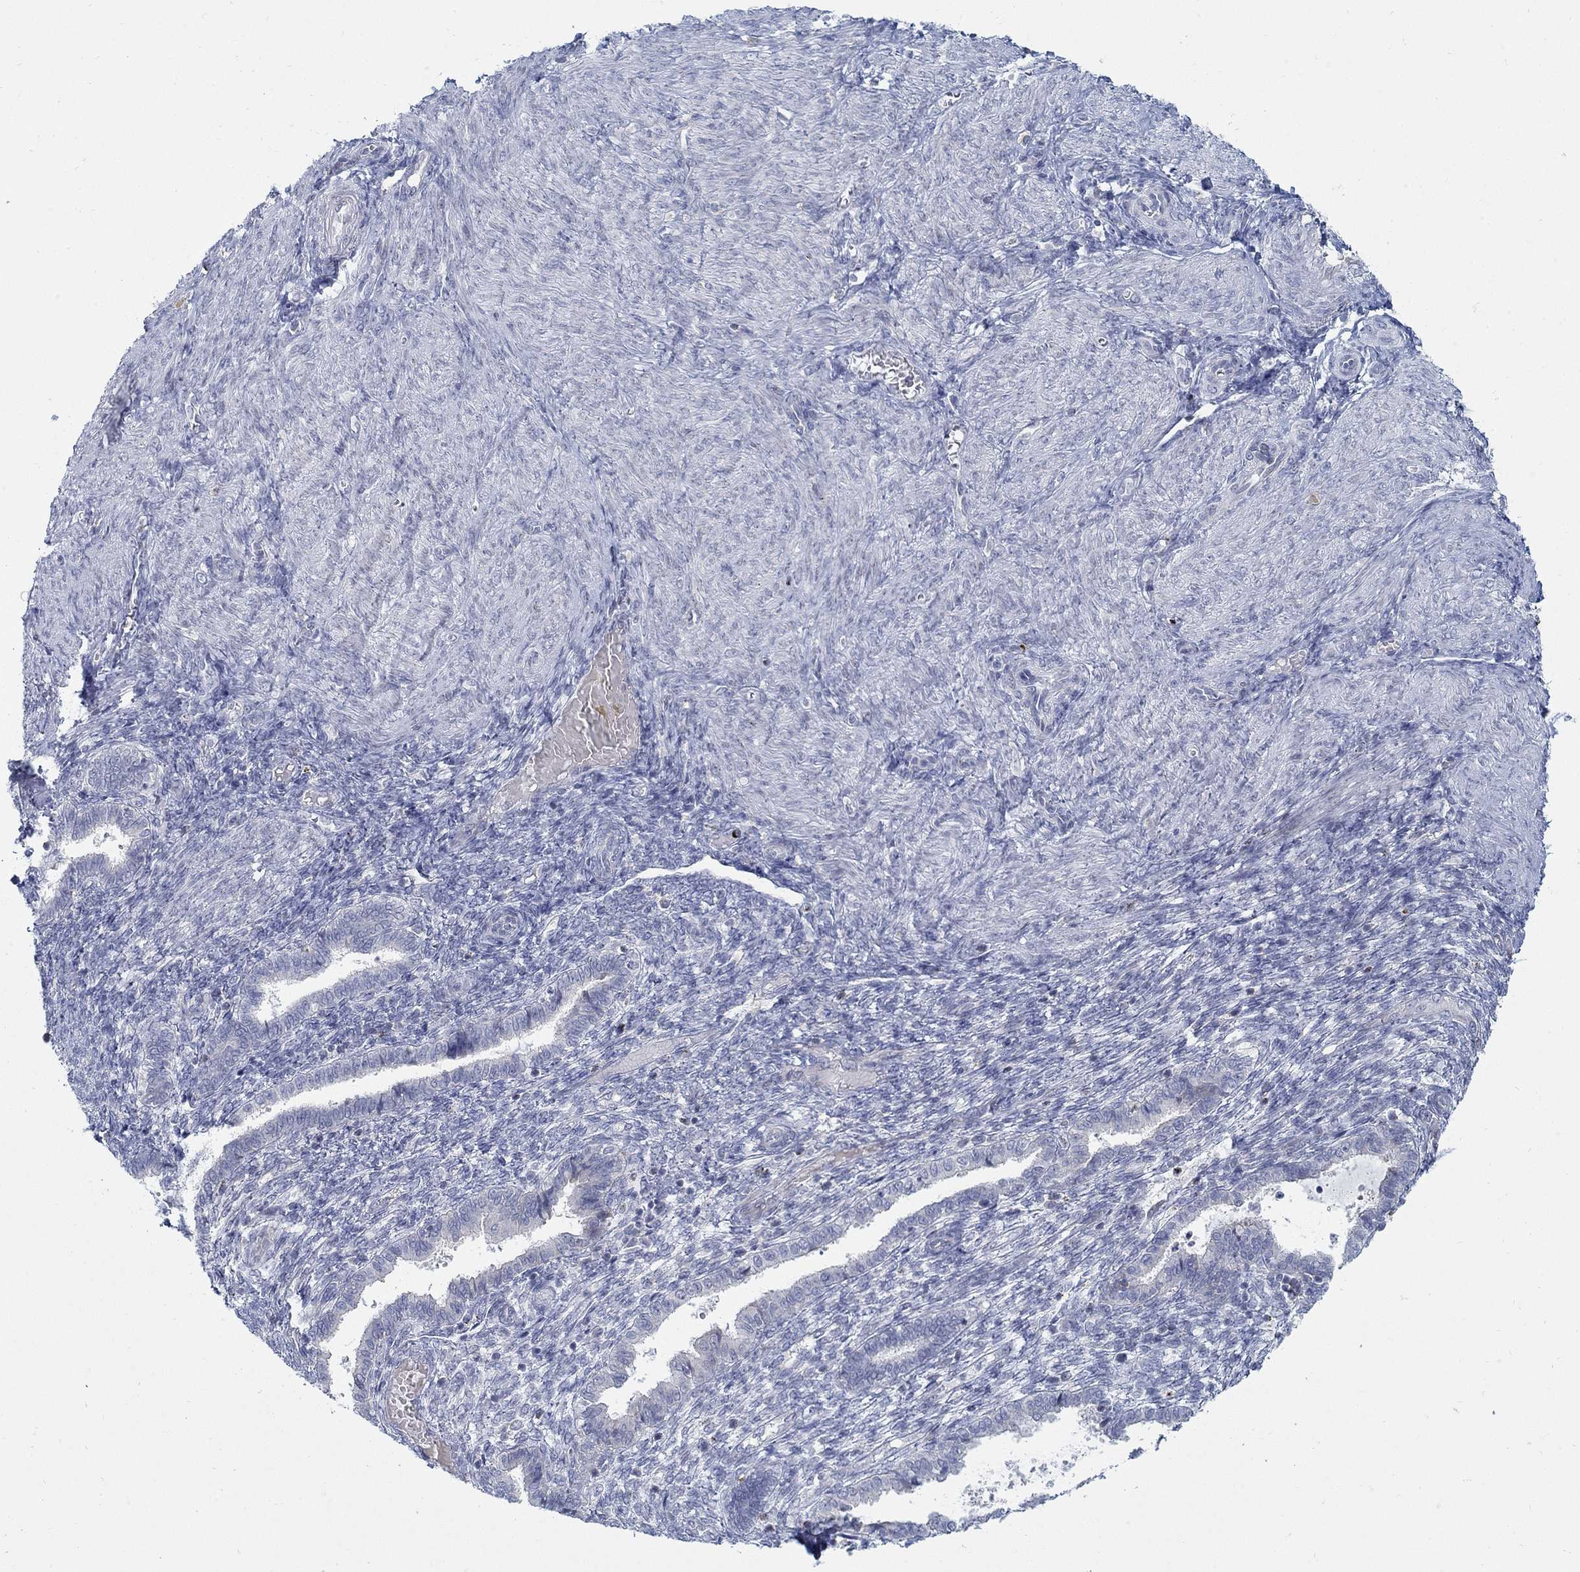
{"staining": {"intensity": "negative", "quantity": "none", "location": "none"}, "tissue": "endometrium", "cell_type": "Cells in endometrial stroma", "image_type": "normal", "snomed": [{"axis": "morphology", "description": "Normal tissue, NOS"}, {"axis": "topography", "description": "Endometrium"}], "caption": "Micrograph shows no protein expression in cells in endometrial stroma of benign endometrium.", "gene": "ANO7", "patient": {"sex": "female", "age": 43}}